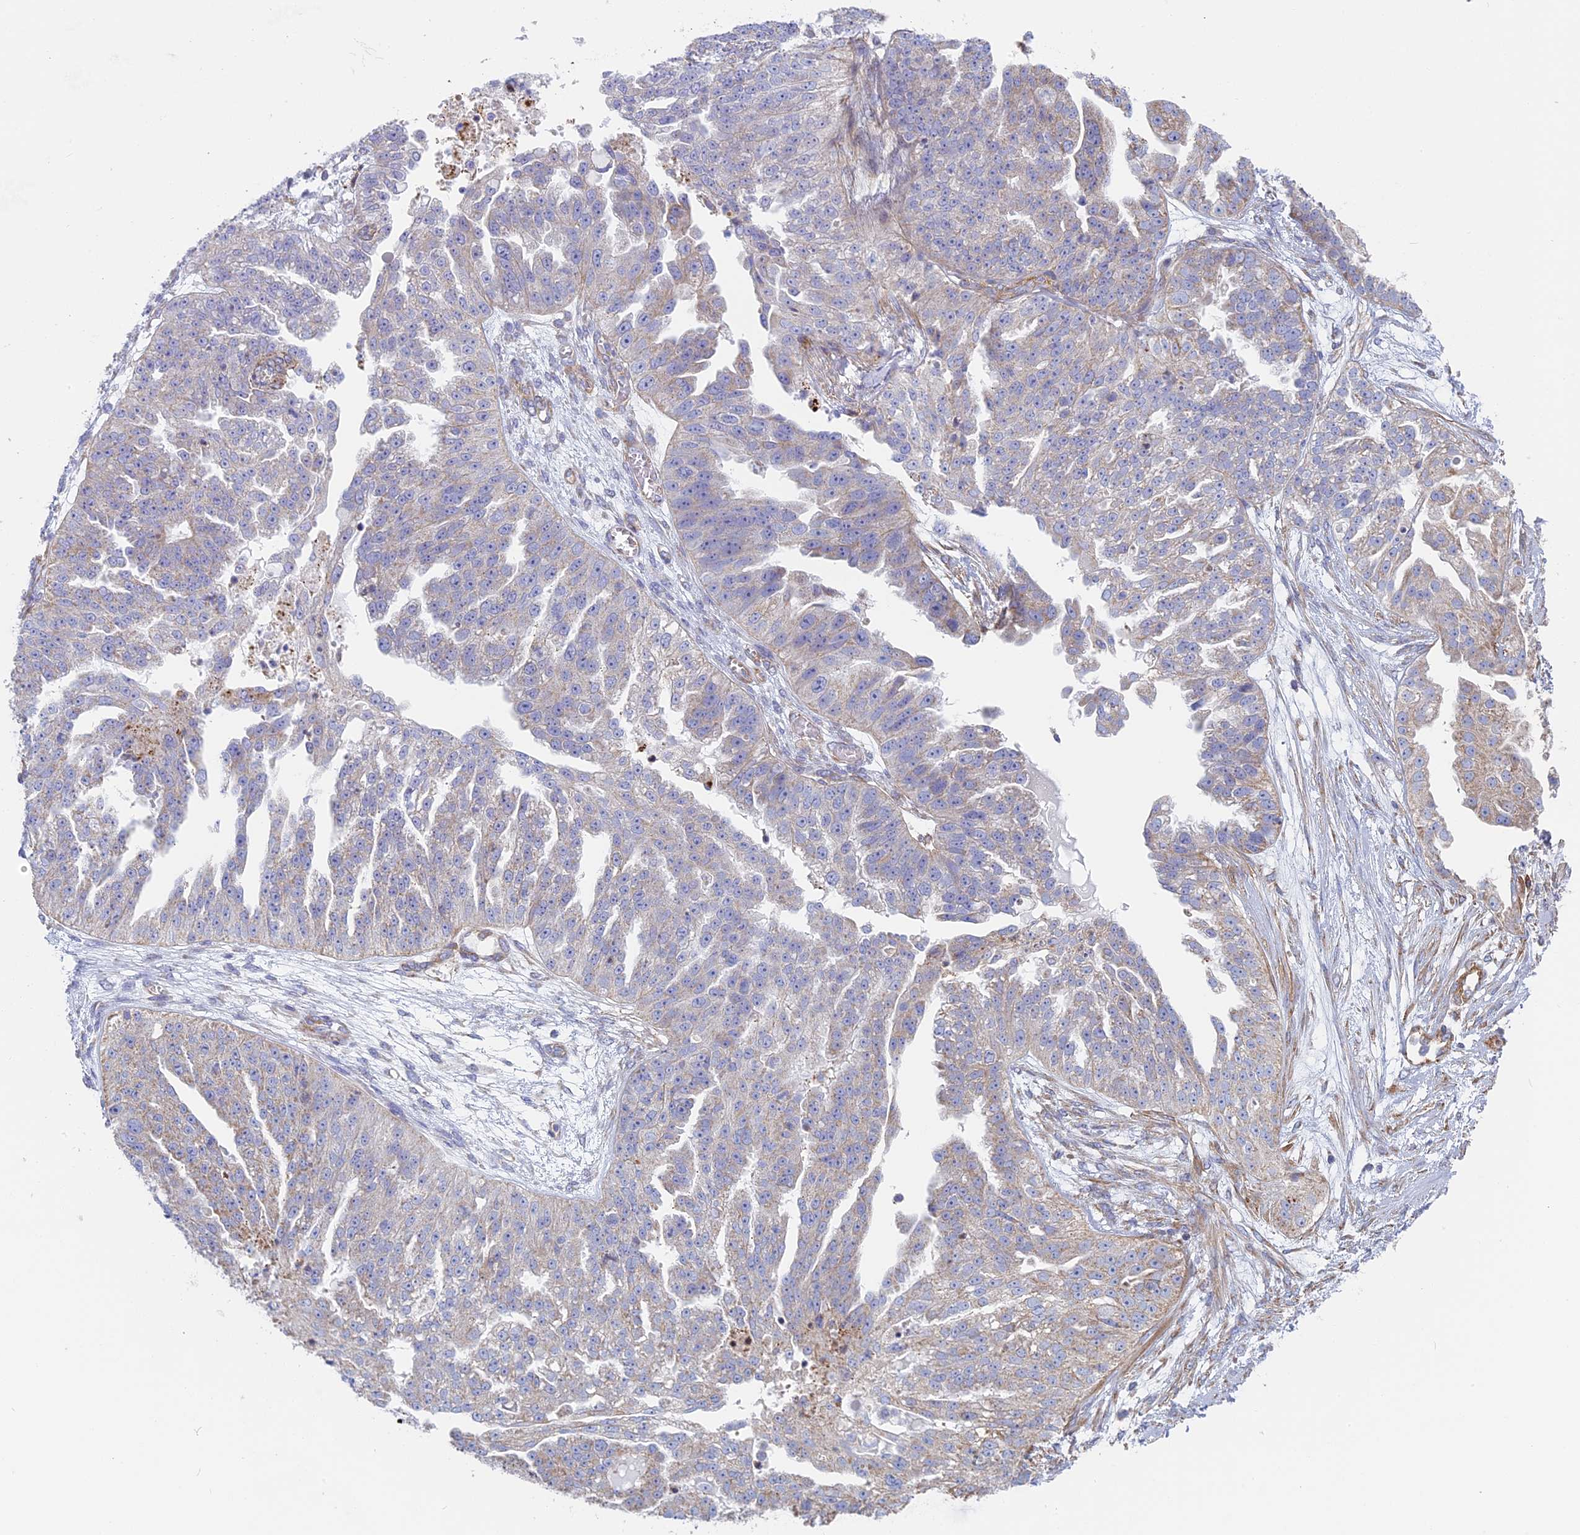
{"staining": {"intensity": "negative", "quantity": "none", "location": "none"}, "tissue": "ovarian cancer", "cell_type": "Tumor cells", "image_type": "cancer", "snomed": [{"axis": "morphology", "description": "Cystadenocarcinoma, serous, NOS"}, {"axis": "topography", "description": "Ovary"}], "caption": "Ovarian serous cystadenocarcinoma stained for a protein using IHC shows no staining tumor cells.", "gene": "DDA1", "patient": {"sex": "female", "age": 58}}